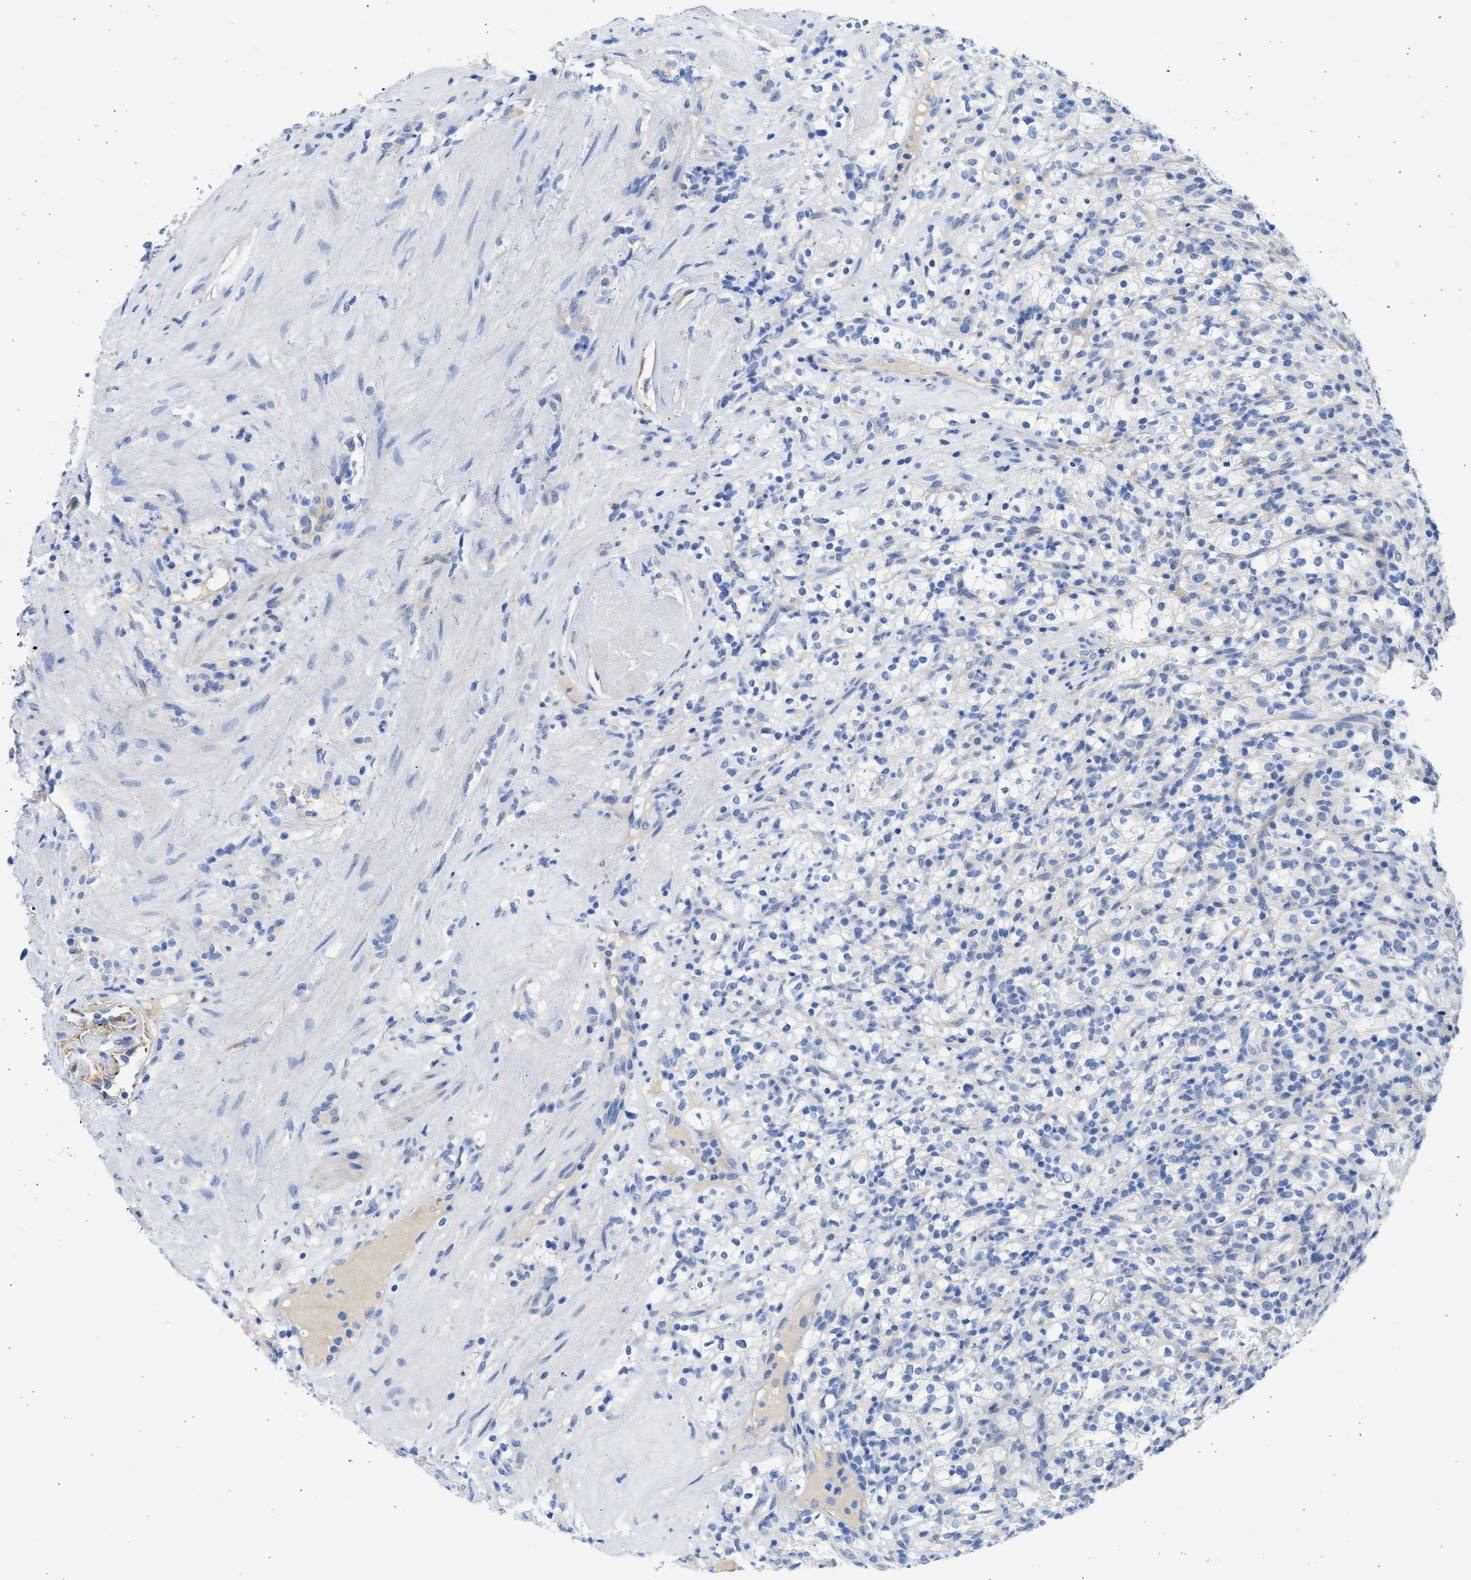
{"staining": {"intensity": "negative", "quantity": "none", "location": "none"}, "tissue": "renal cancer", "cell_type": "Tumor cells", "image_type": "cancer", "snomed": [{"axis": "morphology", "description": "Normal tissue, NOS"}, {"axis": "morphology", "description": "Adenocarcinoma, NOS"}, {"axis": "topography", "description": "Kidney"}], "caption": "DAB immunohistochemical staining of human renal cancer (adenocarcinoma) reveals no significant positivity in tumor cells. Brightfield microscopy of immunohistochemistry stained with DAB (brown) and hematoxylin (blue), captured at high magnification.", "gene": "SPATA3", "patient": {"sex": "female", "age": 72}}